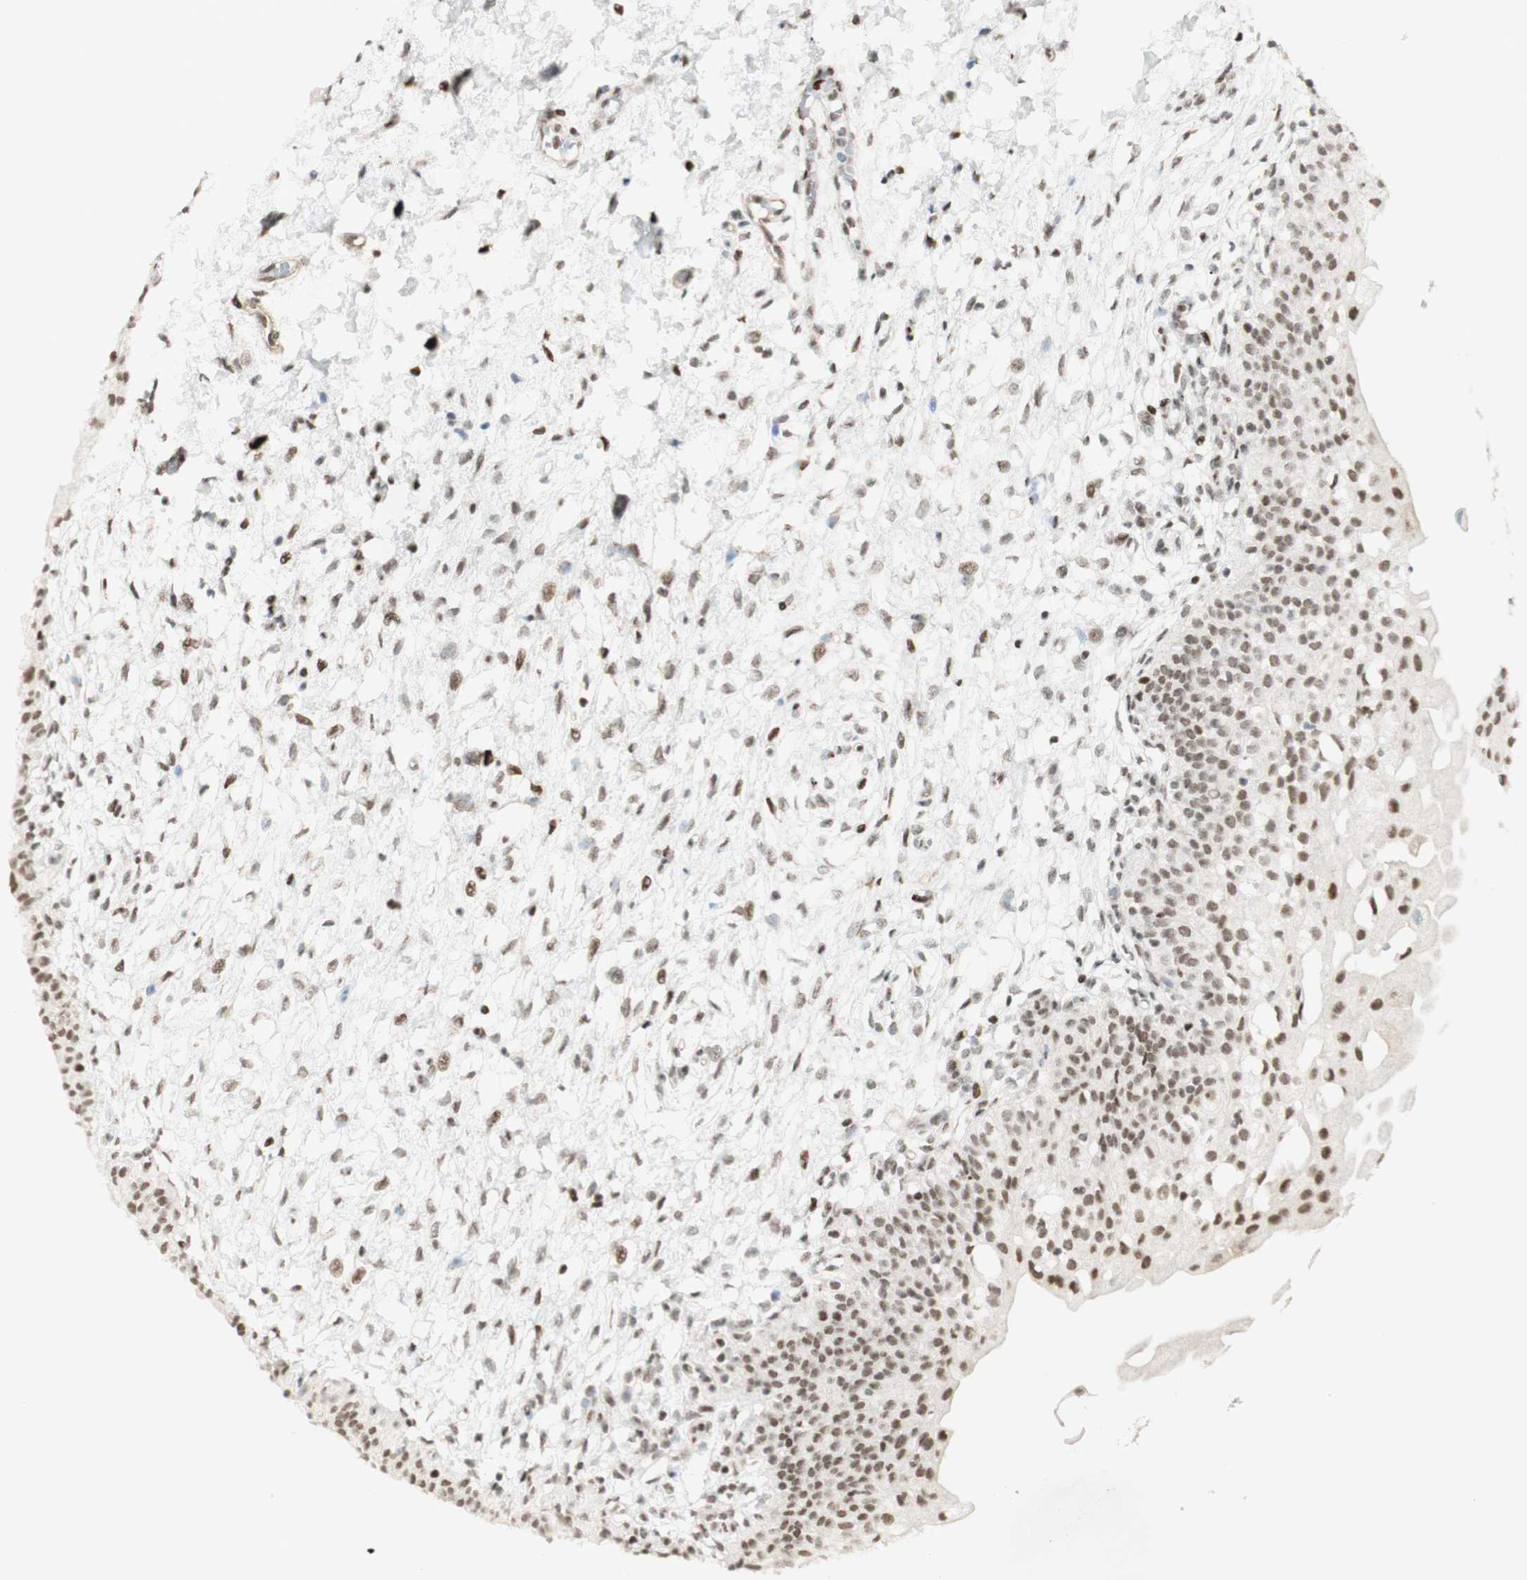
{"staining": {"intensity": "moderate", "quantity": ">75%", "location": "nuclear"}, "tissue": "urinary bladder", "cell_type": "Urothelial cells", "image_type": "normal", "snomed": [{"axis": "morphology", "description": "Normal tissue, NOS"}, {"axis": "topography", "description": "Urinary bladder"}], "caption": "Immunohistochemical staining of benign urinary bladder reveals moderate nuclear protein expression in approximately >75% of urothelial cells.", "gene": "ZMYM6", "patient": {"sex": "male", "age": 55}}